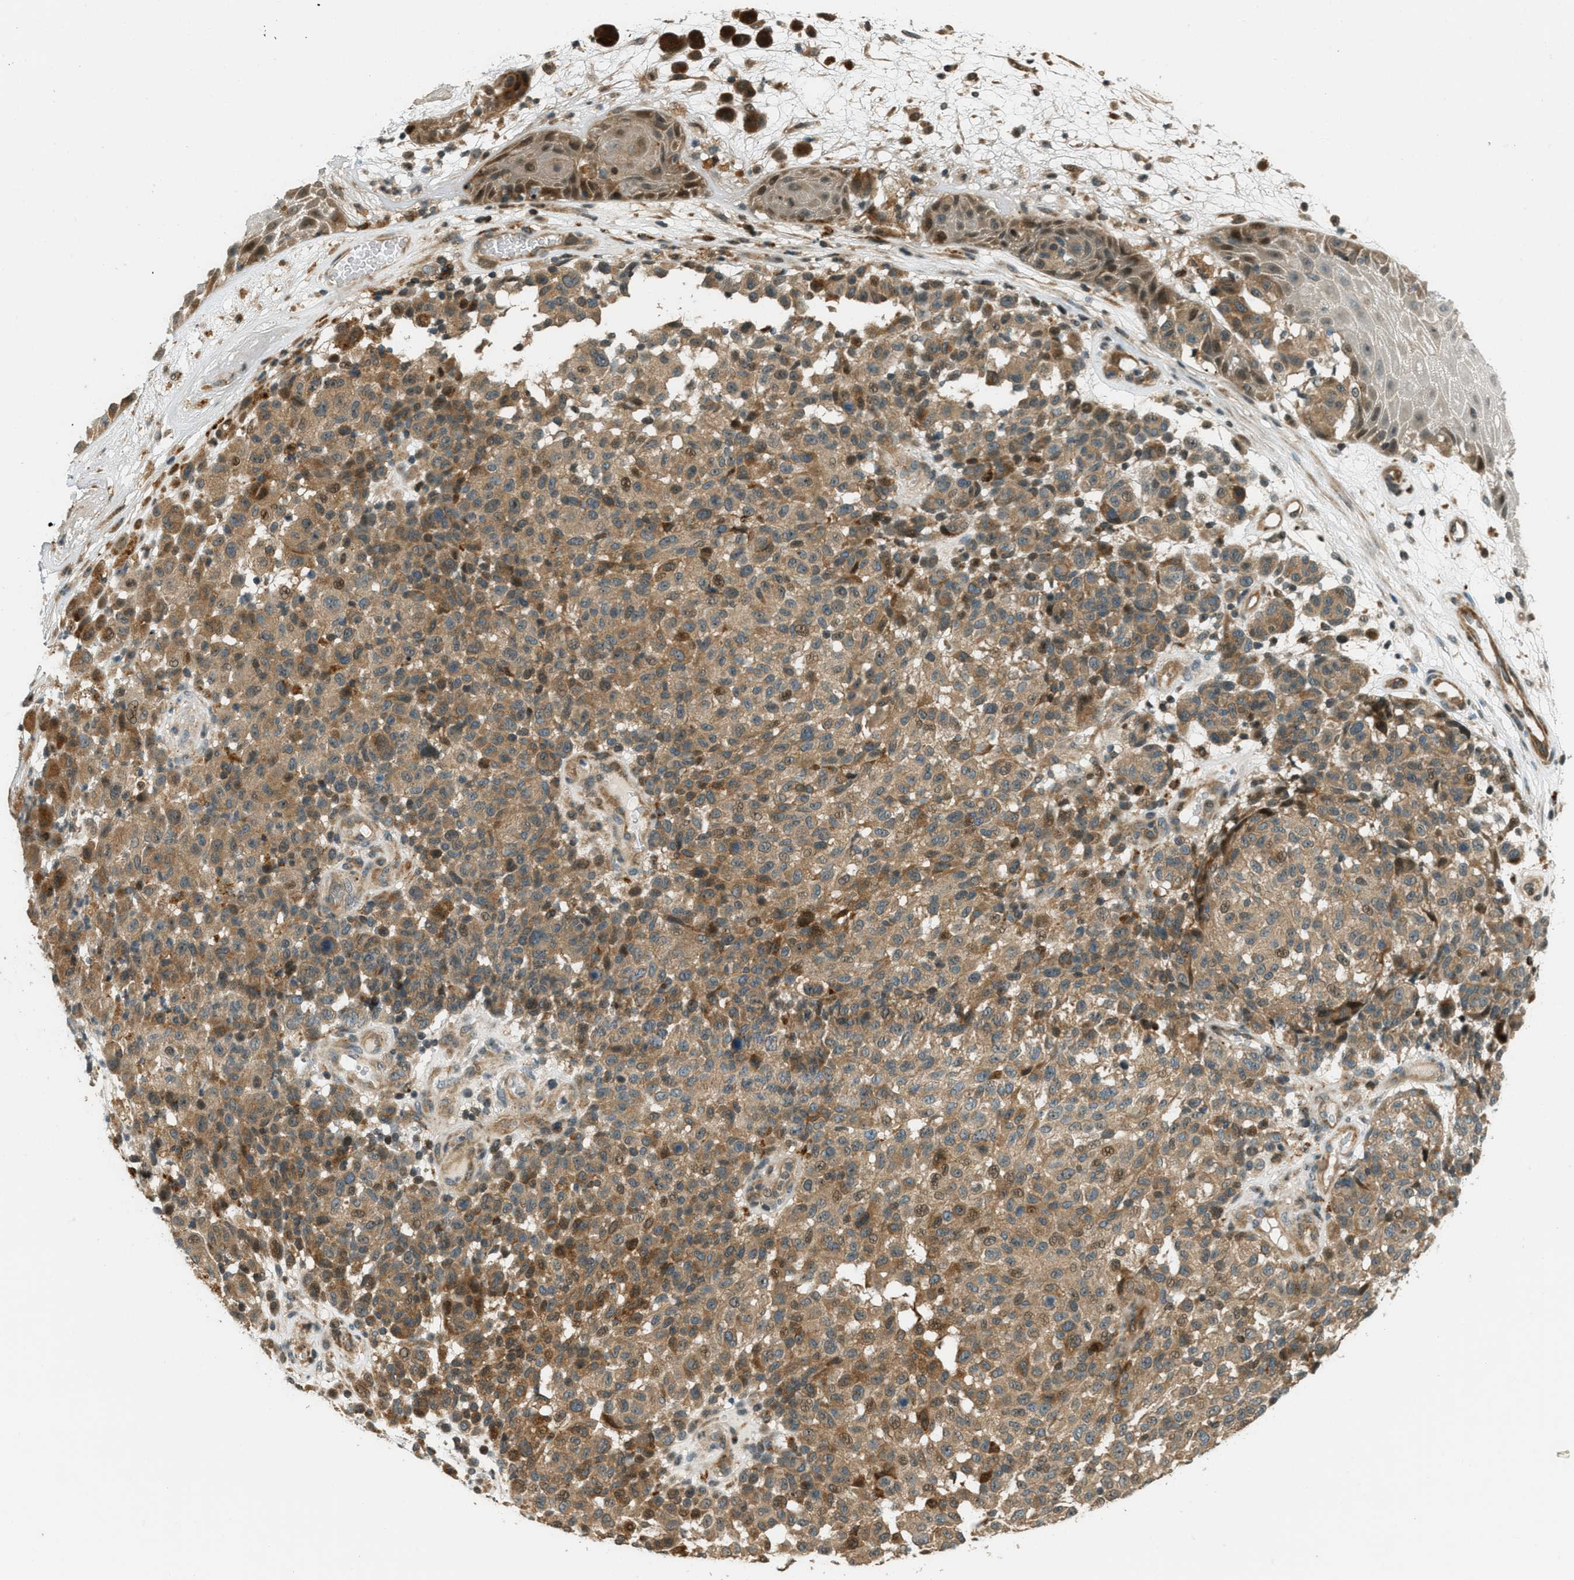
{"staining": {"intensity": "moderate", "quantity": ">75%", "location": "cytoplasmic/membranous"}, "tissue": "melanoma", "cell_type": "Tumor cells", "image_type": "cancer", "snomed": [{"axis": "morphology", "description": "Malignant melanoma, NOS"}, {"axis": "topography", "description": "Skin"}], "caption": "This photomicrograph demonstrates melanoma stained with immunohistochemistry to label a protein in brown. The cytoplasmic/membranous of tumor cells show moderate positivity for the protein. Nuclei are counter-stained blue.", "gene": "PTPN23", "patient": {"sex": "male", "age": 59}}